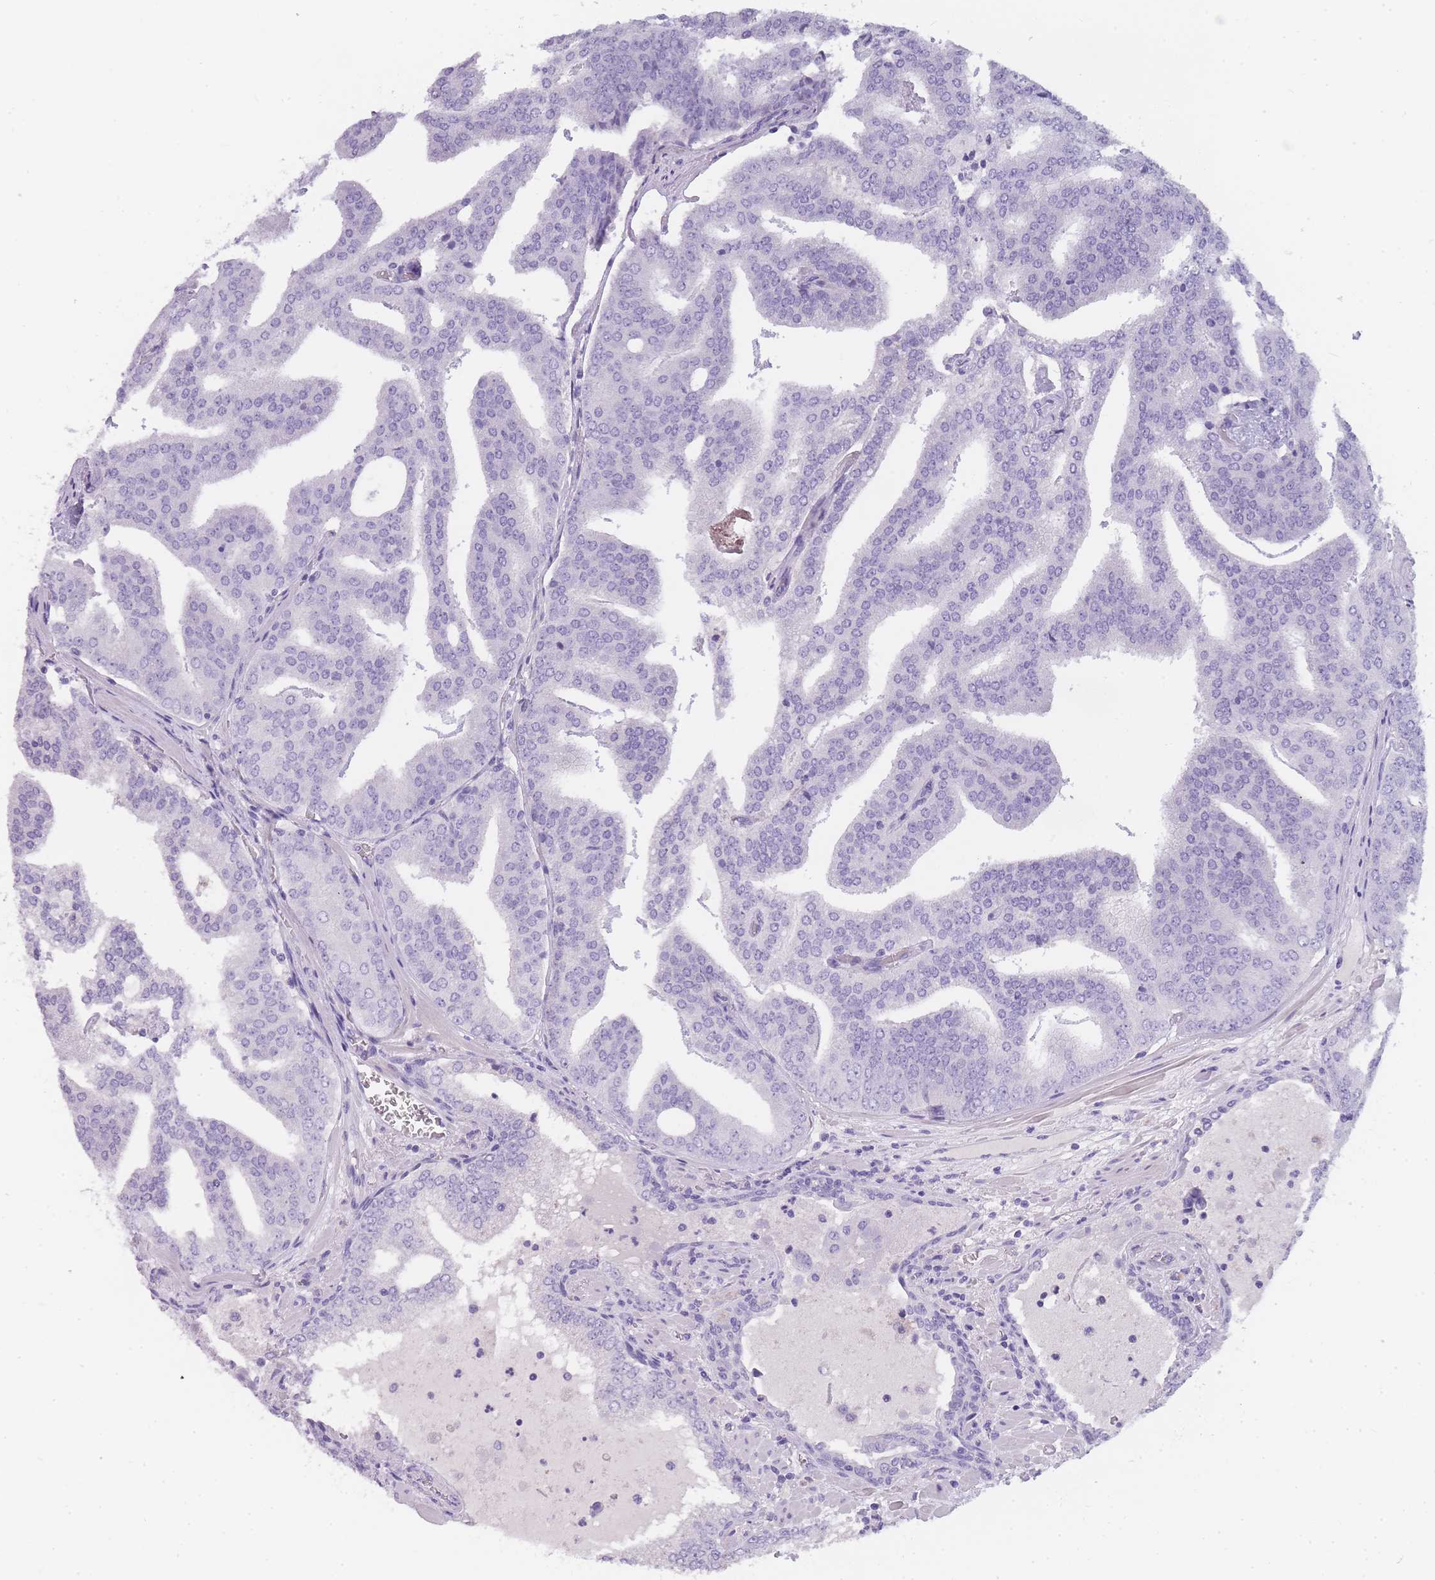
{"staining": {"intensity": "negative", "quantity": "none", "location": "none"}, "tissue": "prostate cancer", "cell_type": "Tumor cells", "image_type": "cancer", "snomed": [{"axis": "morphology", "description": "Adenocarcinoma, High grade"}, {"axis": "topography", "description": "Prostate"}], "caption": "An image of human high-grade adenocarcinoma (prostate) is negative for staining in tumor cells.", "gene": "TCP11", "patient": {"sex": "male", "age": 68}}